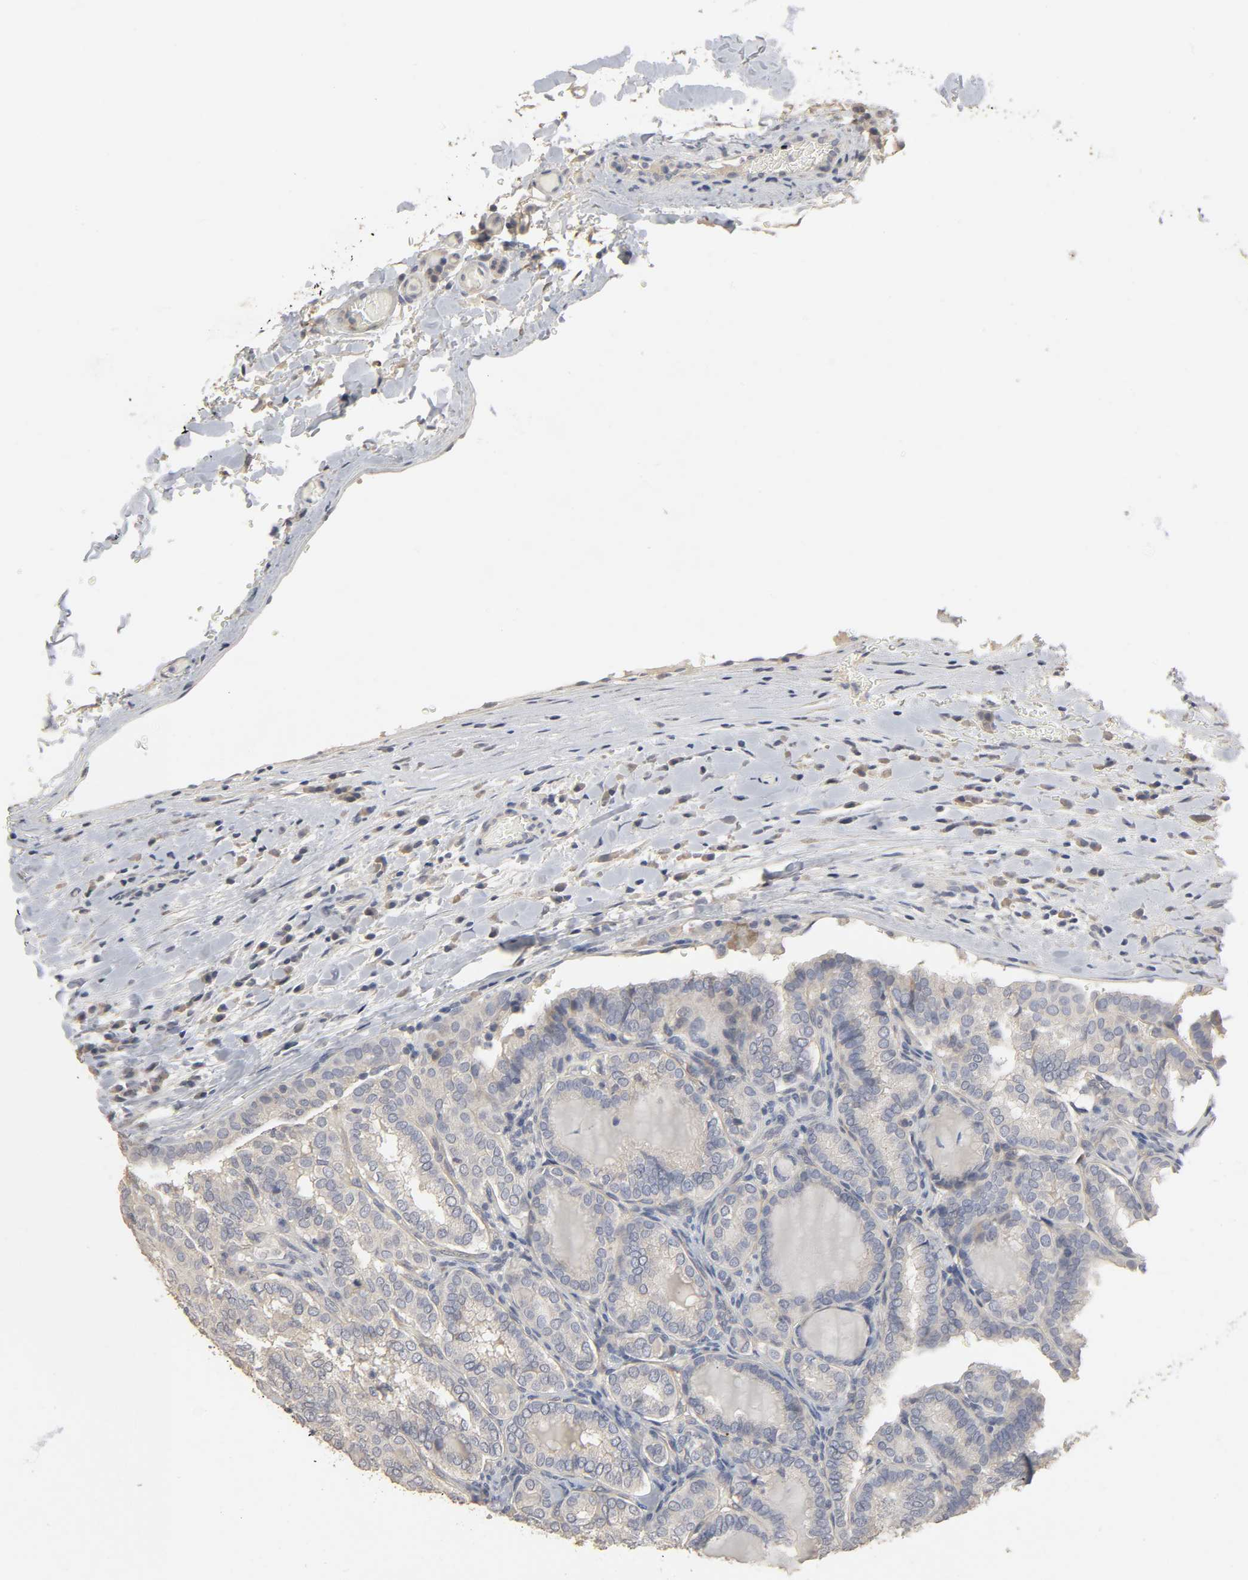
{"staining": {"intensity": "negative", "quantity": "none", "location": "none"}, "tissue": "thyroid cancer", "cell_type": "Tumor cells", "image_type": "cancer", "snomed": [{"axis": "morphology", "description": "Papillary adenocarcinoma, NOS"}, {"axis": "topography", "description": "Thyroid gland"}], "caption": "DAB immunohistochemical staining of thyroid papillary adenocarcinoma exhibits no significant expression in tumor cells.", "gene": "SLC10A2", "patient": {"sex": "female", "age": 30}}